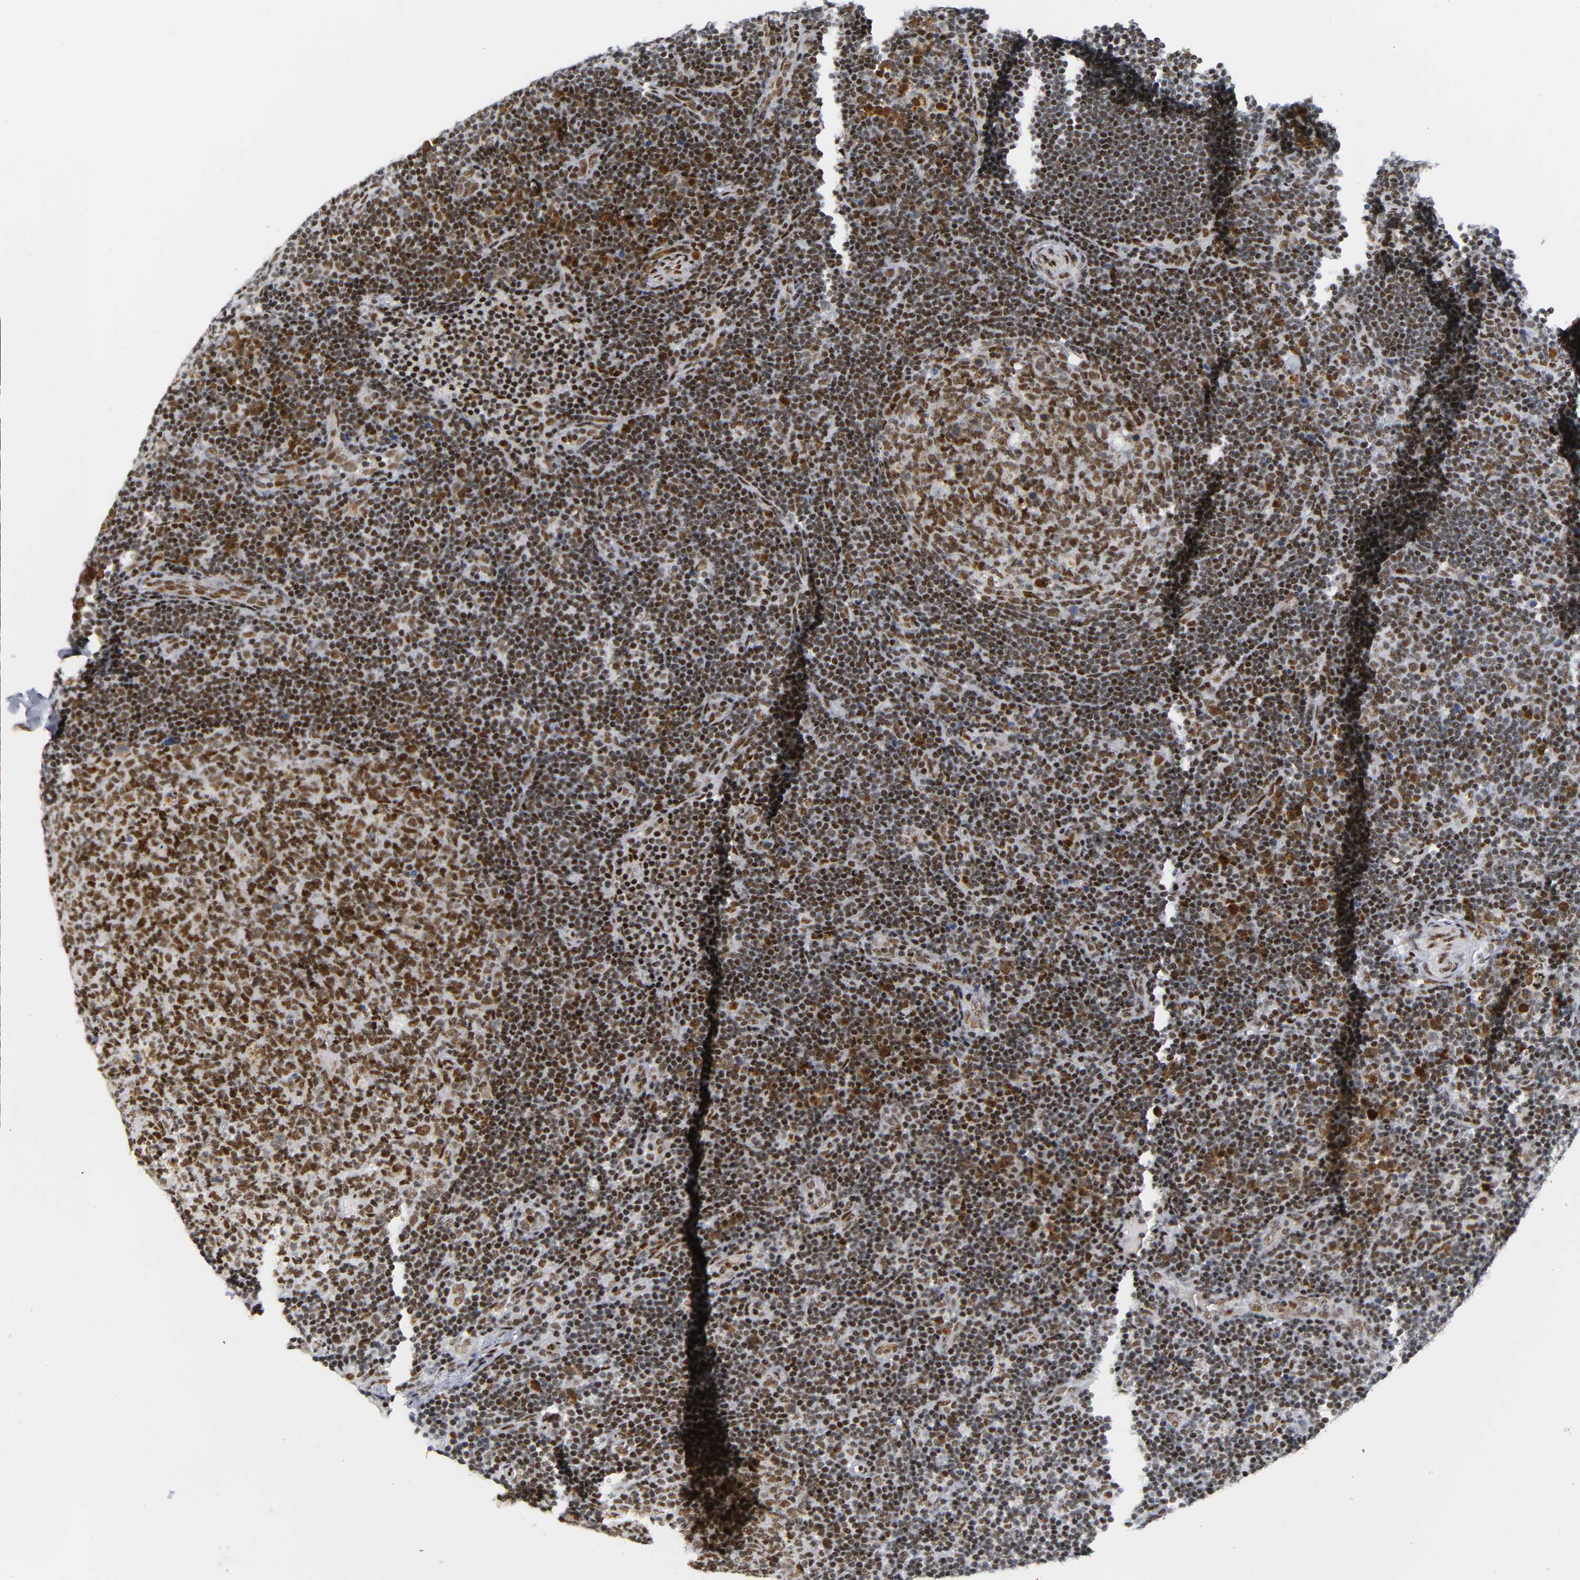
{"staining": {"intensity": "strong", "quantity": ">75%", "location": "nuclear"}, "tissue": "lymph node", "cell_type": "Germinal center cells", "image_type": "normal", "snomed": [{"axis": "morphology", "description": "Normal tissue, NOS"}, {"axis": "morphology", "description": "Squamous cell carcinoma, metastatic, NOS"}, {"axis": "topography", "description": "Lymph node"}], "caption": "Immunohistochemistry image of unremarkable lymph node: human lymph node stained using immunohistochemistry (IHC) exhibits high levels of strong protein expression localized specifically in the nuclear of germinal center cells, appearing as a nuclear brown color.", "gene": "CREBBP", "patient": {"sex": "female", "age": 53}}